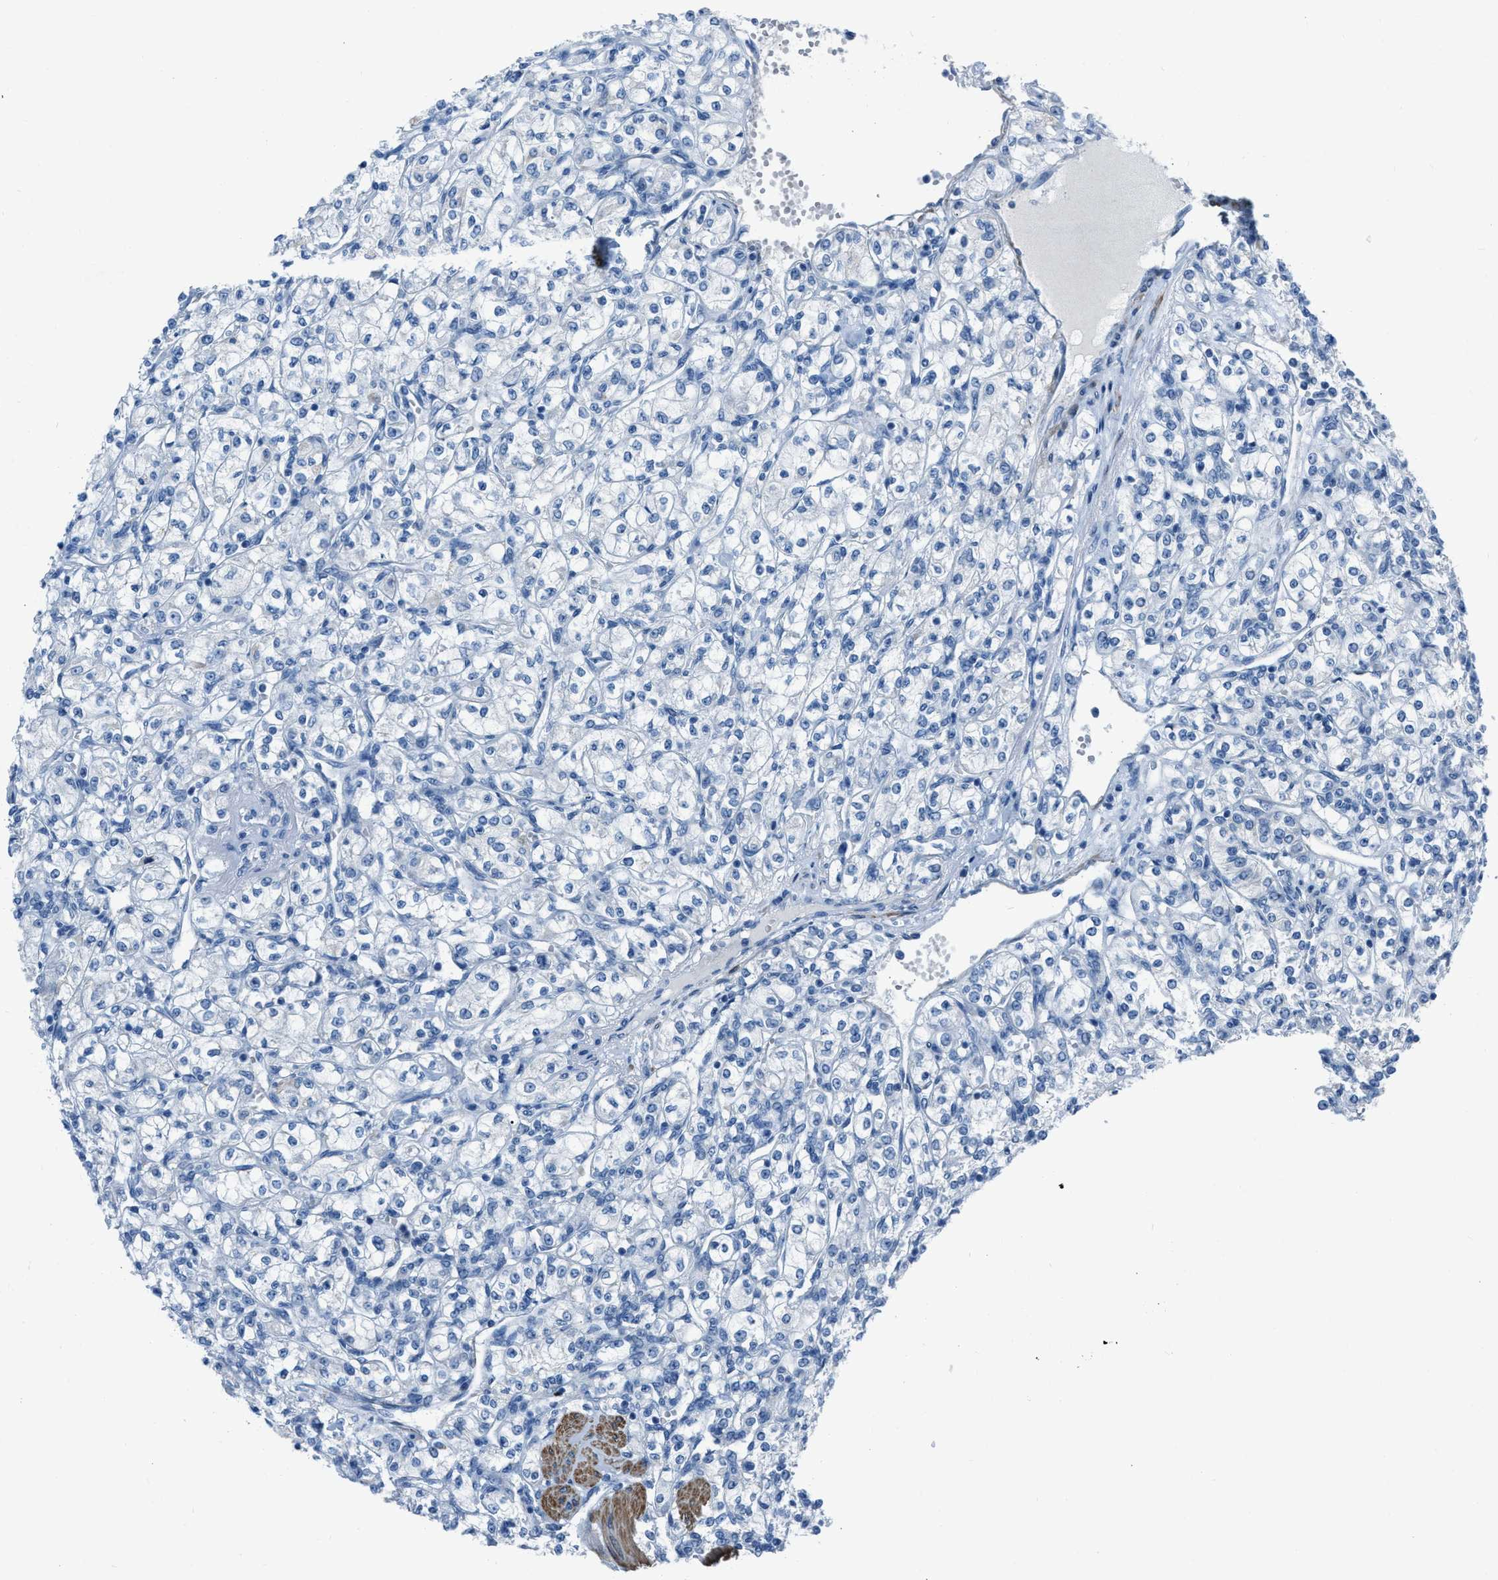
{"staining": {"intensity": "negative", "quantity": "none", "location": "none"}, "tissue": "renal cancer", "cell_type": "Tumor cells", "image_type": "cancer", "snomed": [{"axis": "morphology", "description": "Adenocarcinoma, NOS"}, {"axis": "topography", "description": "Kidney"}], "caption": "Immunohistochemistry (IHC) image of neoplastic tissue: renal adenocarcinoma stained with DAB (3,3'-diaminobenzidine) demonstrates no significant protein positivity in tumor cells.", "gene": "SPATC1L", "patient": {"sex": "male", "age": 77}}